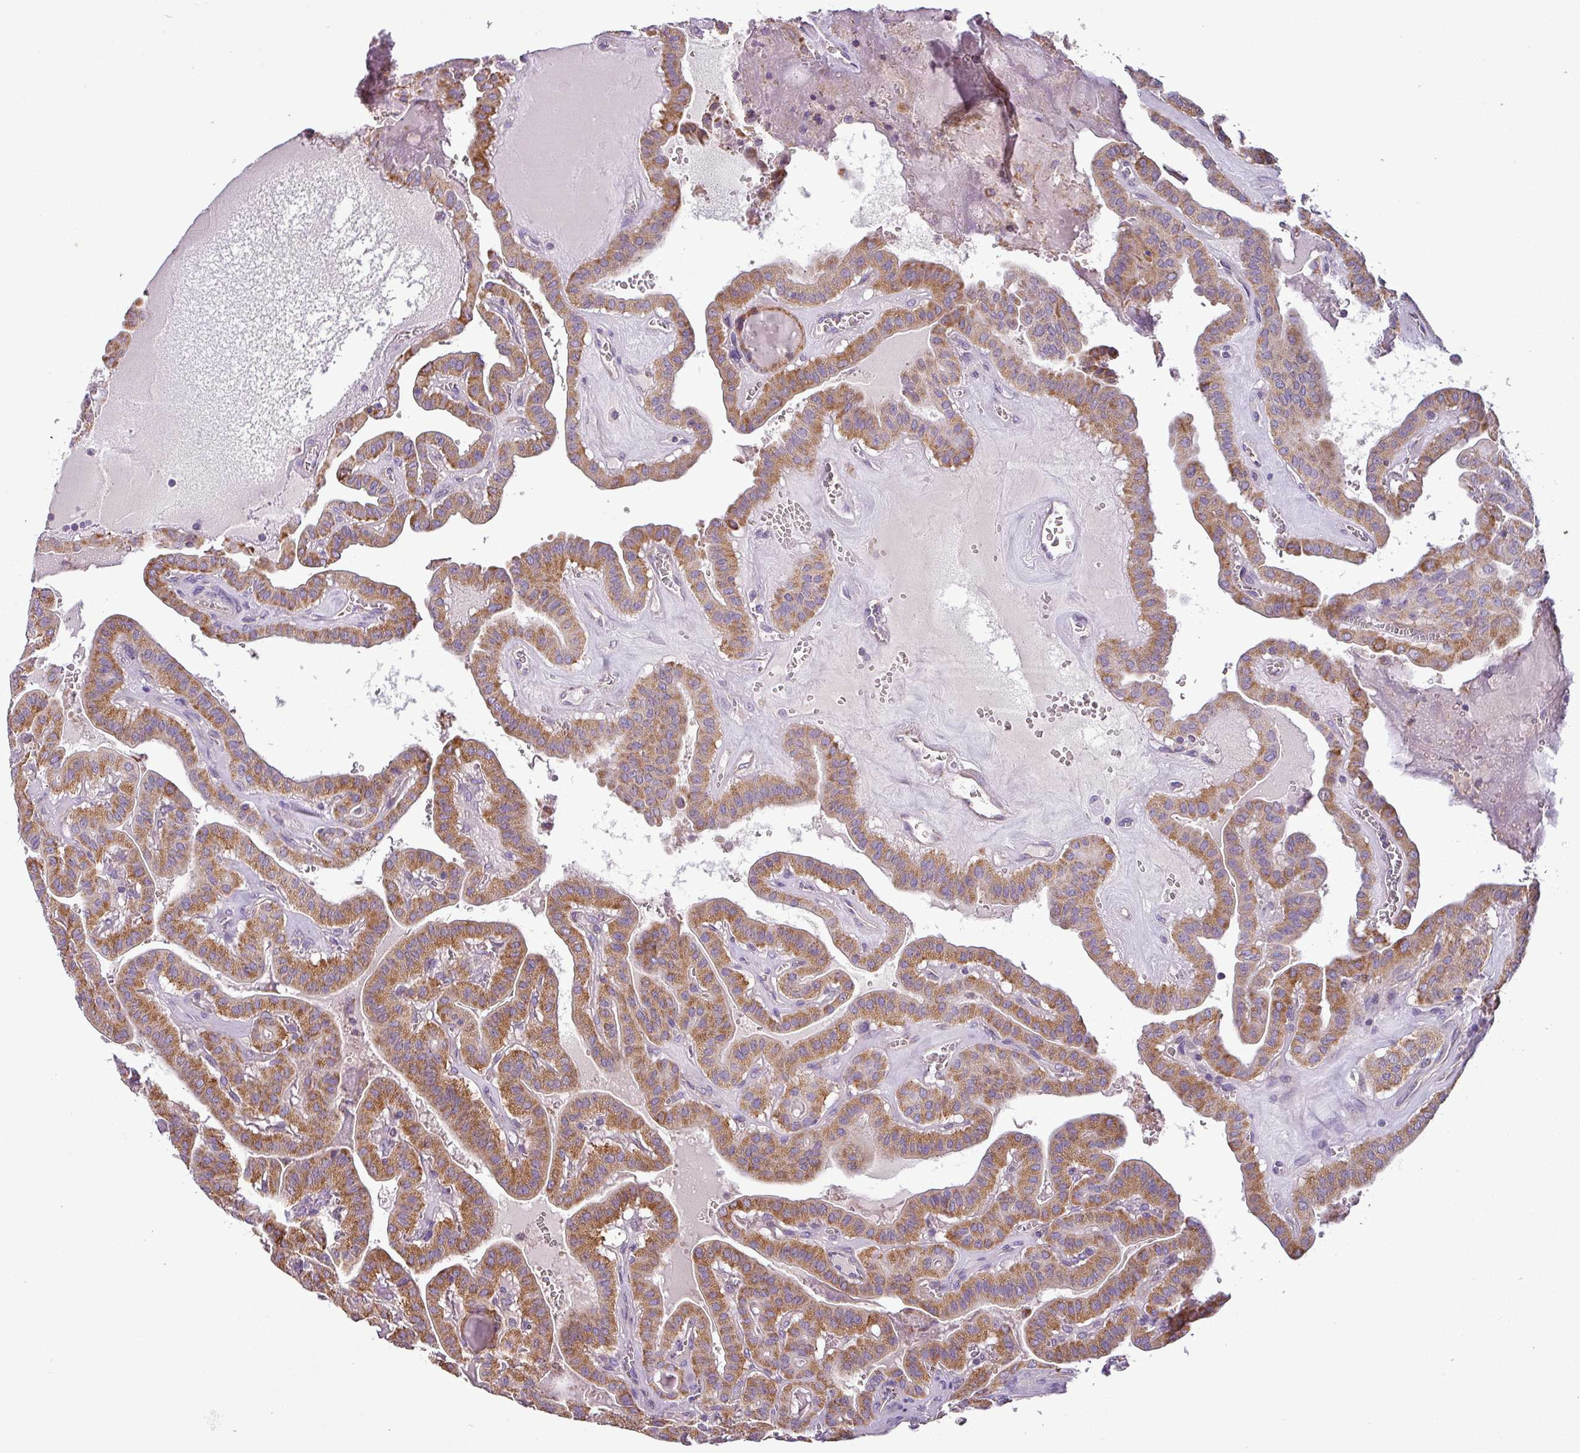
{"staining": {"intensity": "moderate", "quantity": ">75%", "location": "cytoplasmic/membranous"}, "tissue": "thyroid cancer", "cell_type": "Tumor cells", "image_type": "cancer", "snomed": [{"axis": "morphology", "description": "Papillary adenocarcinoma, NOS"}, {"axis": "topography", "description": "Thyroid gland"}], "caption": "Moderate cytoplasmic/membranous positivity is appreciated in about >75% of tumor cells in thyroid cancer.", "gene": "PNMA6A", "patient": {"sex": "male", "age": 52}}